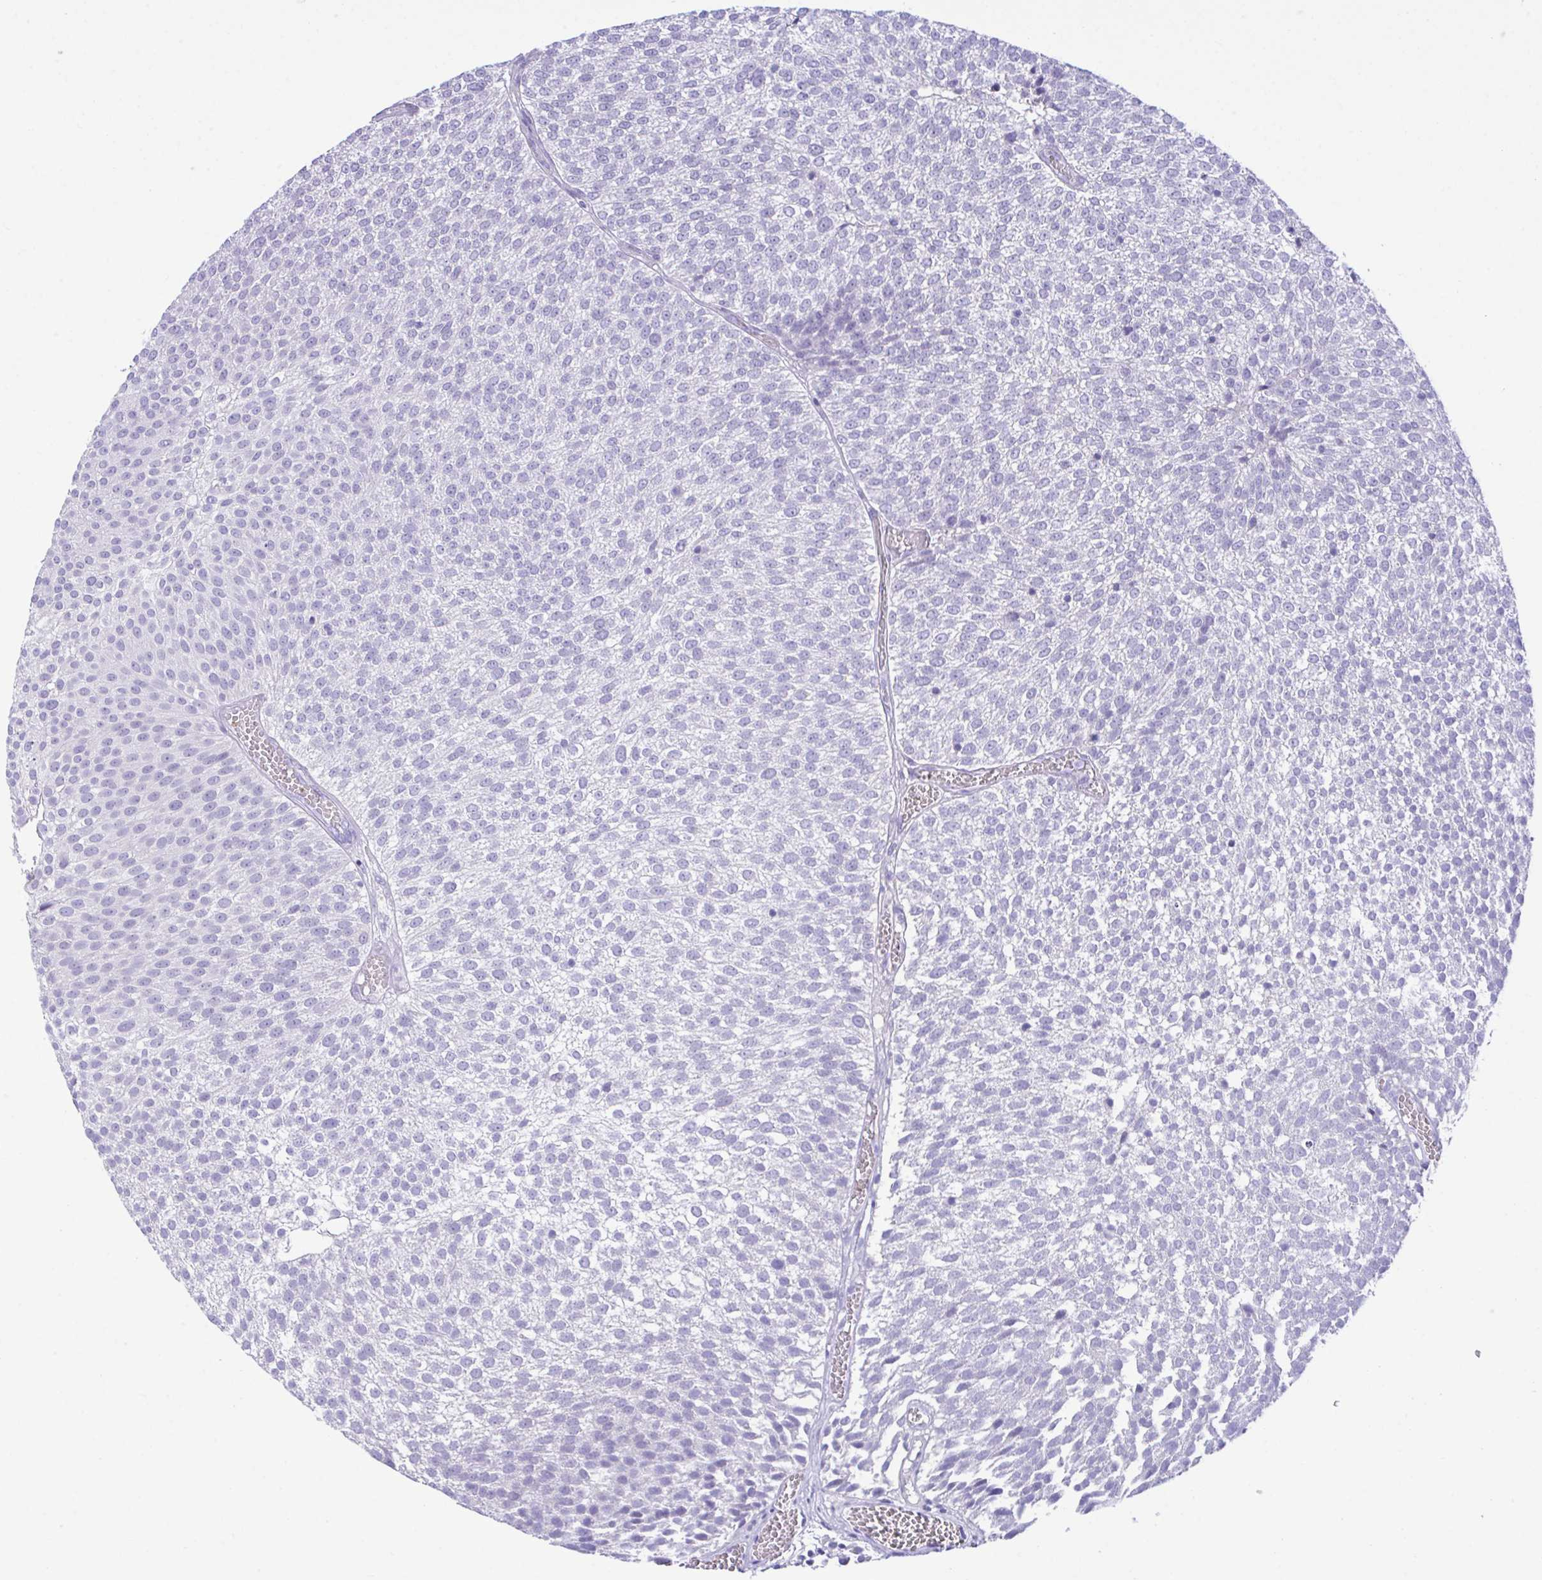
{"staining": {"intensity": "negative", "quantity": "none", "location": "none"}, "tissue": "urothelial cancer", "cell_type": "Tumor cells", "image_type": "cancer", "snomed": [{"axis": "morphology", "description": "Urothelial carcinoma, Low grade"}, {"axis": "topography", "description": "Urinary bladder"}], "caption": "An IHC histopathology image of urothelial cancer is shown. There is no staining in tumor cells of urothelial cancer.", "gene": "PLEKHH1", "patient": {"sex": "female", "age": 79}}